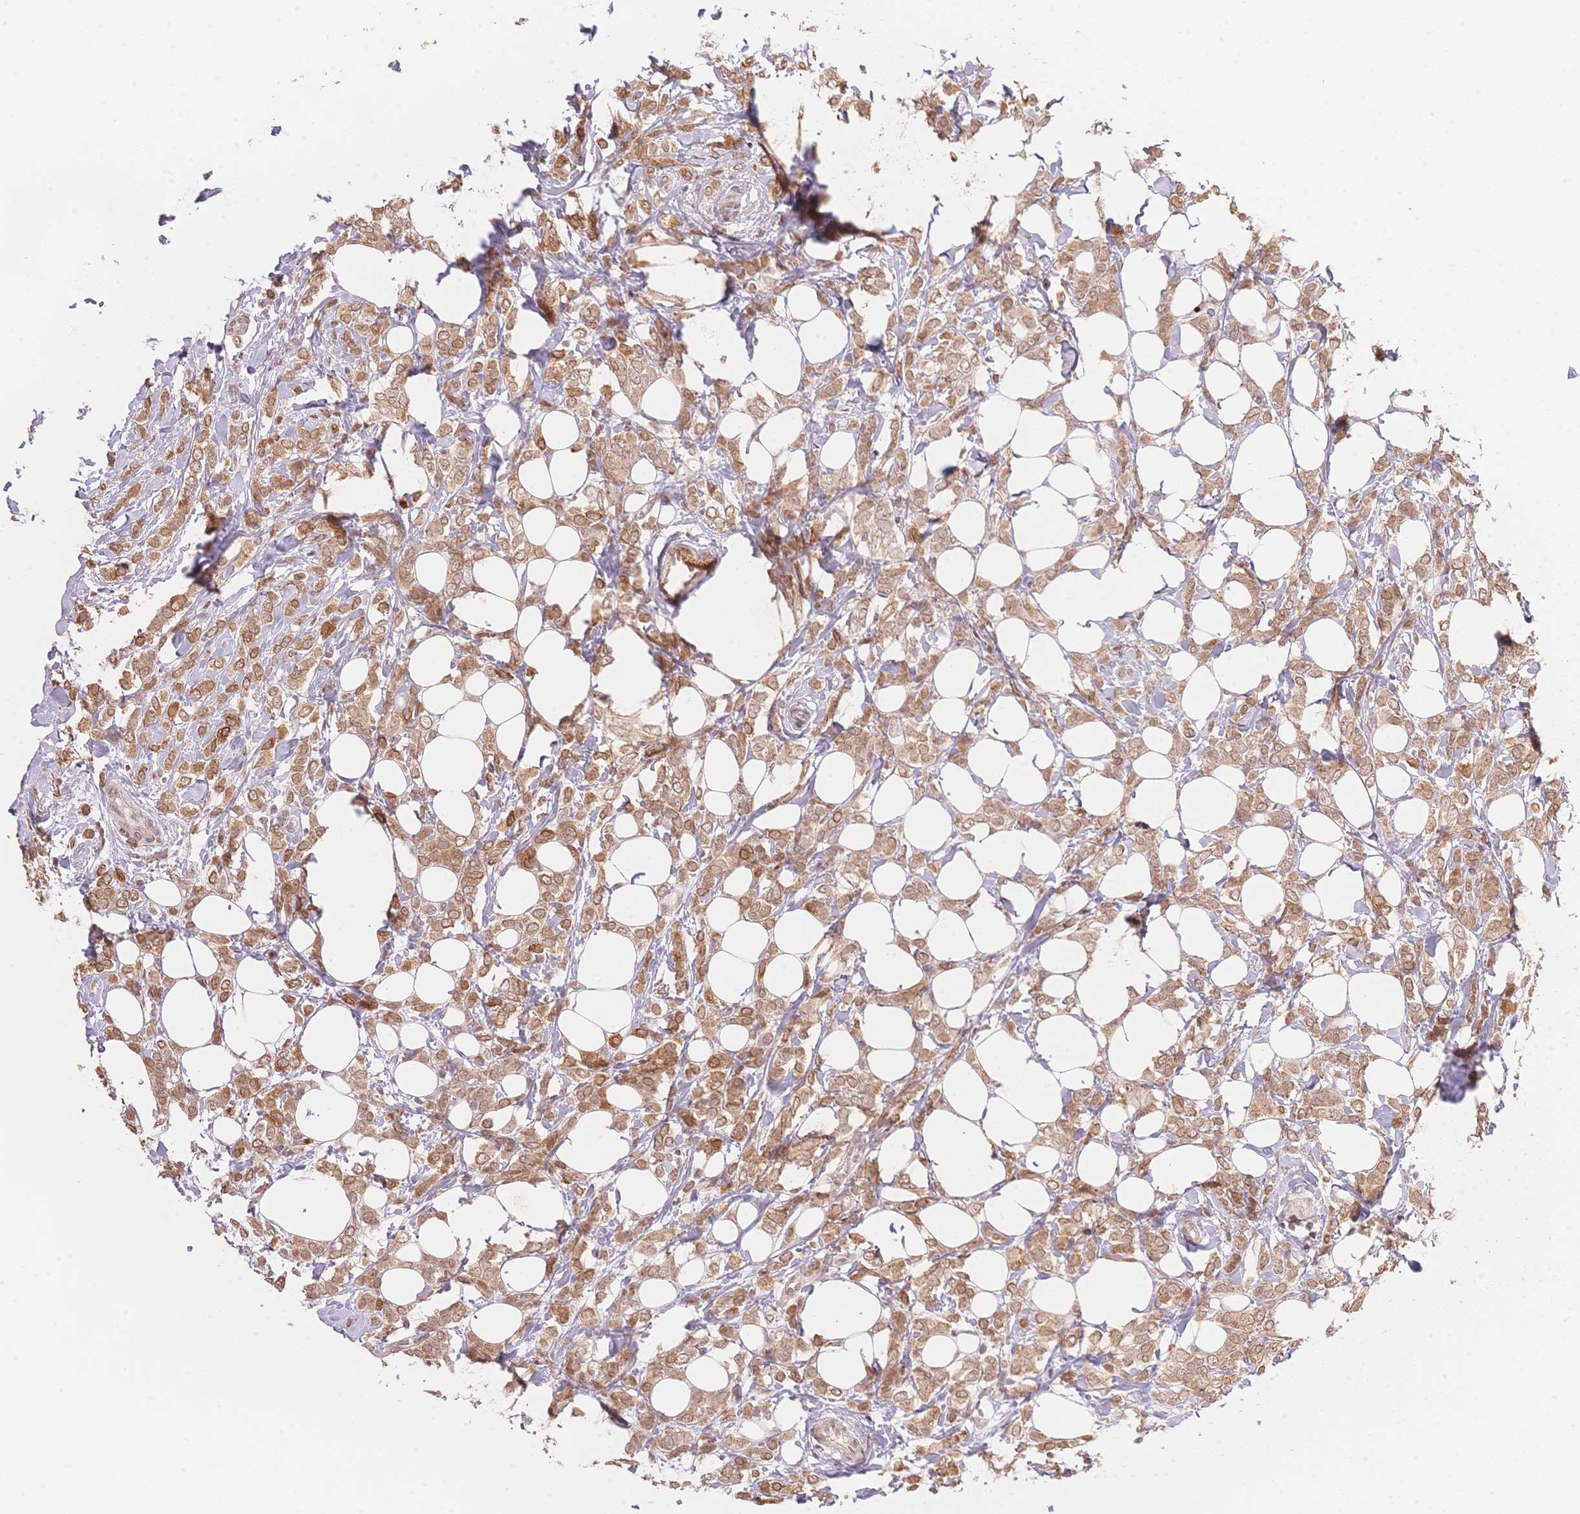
{"staining": {"intensity": "moderate", "quantity": ">75%", "location": "cytoplasmic/membranous"}, "tissue": "breast cancer", "cell_type": "Tumor cells", "image_type": "cancer", "snomed": [{"axis": "morphology", "description": "Lobular carcinoma"}, {"axis": "topography", "description": "Breast"}], "caption": "The photomicrograph exhibits a brown stain indicating the presence of a protein in the cytoplasmic/membranous of tumor cells in lobular carcinoma (breast).", "gene": "STK39", "patient": {"sex": "female", "age": 49}}